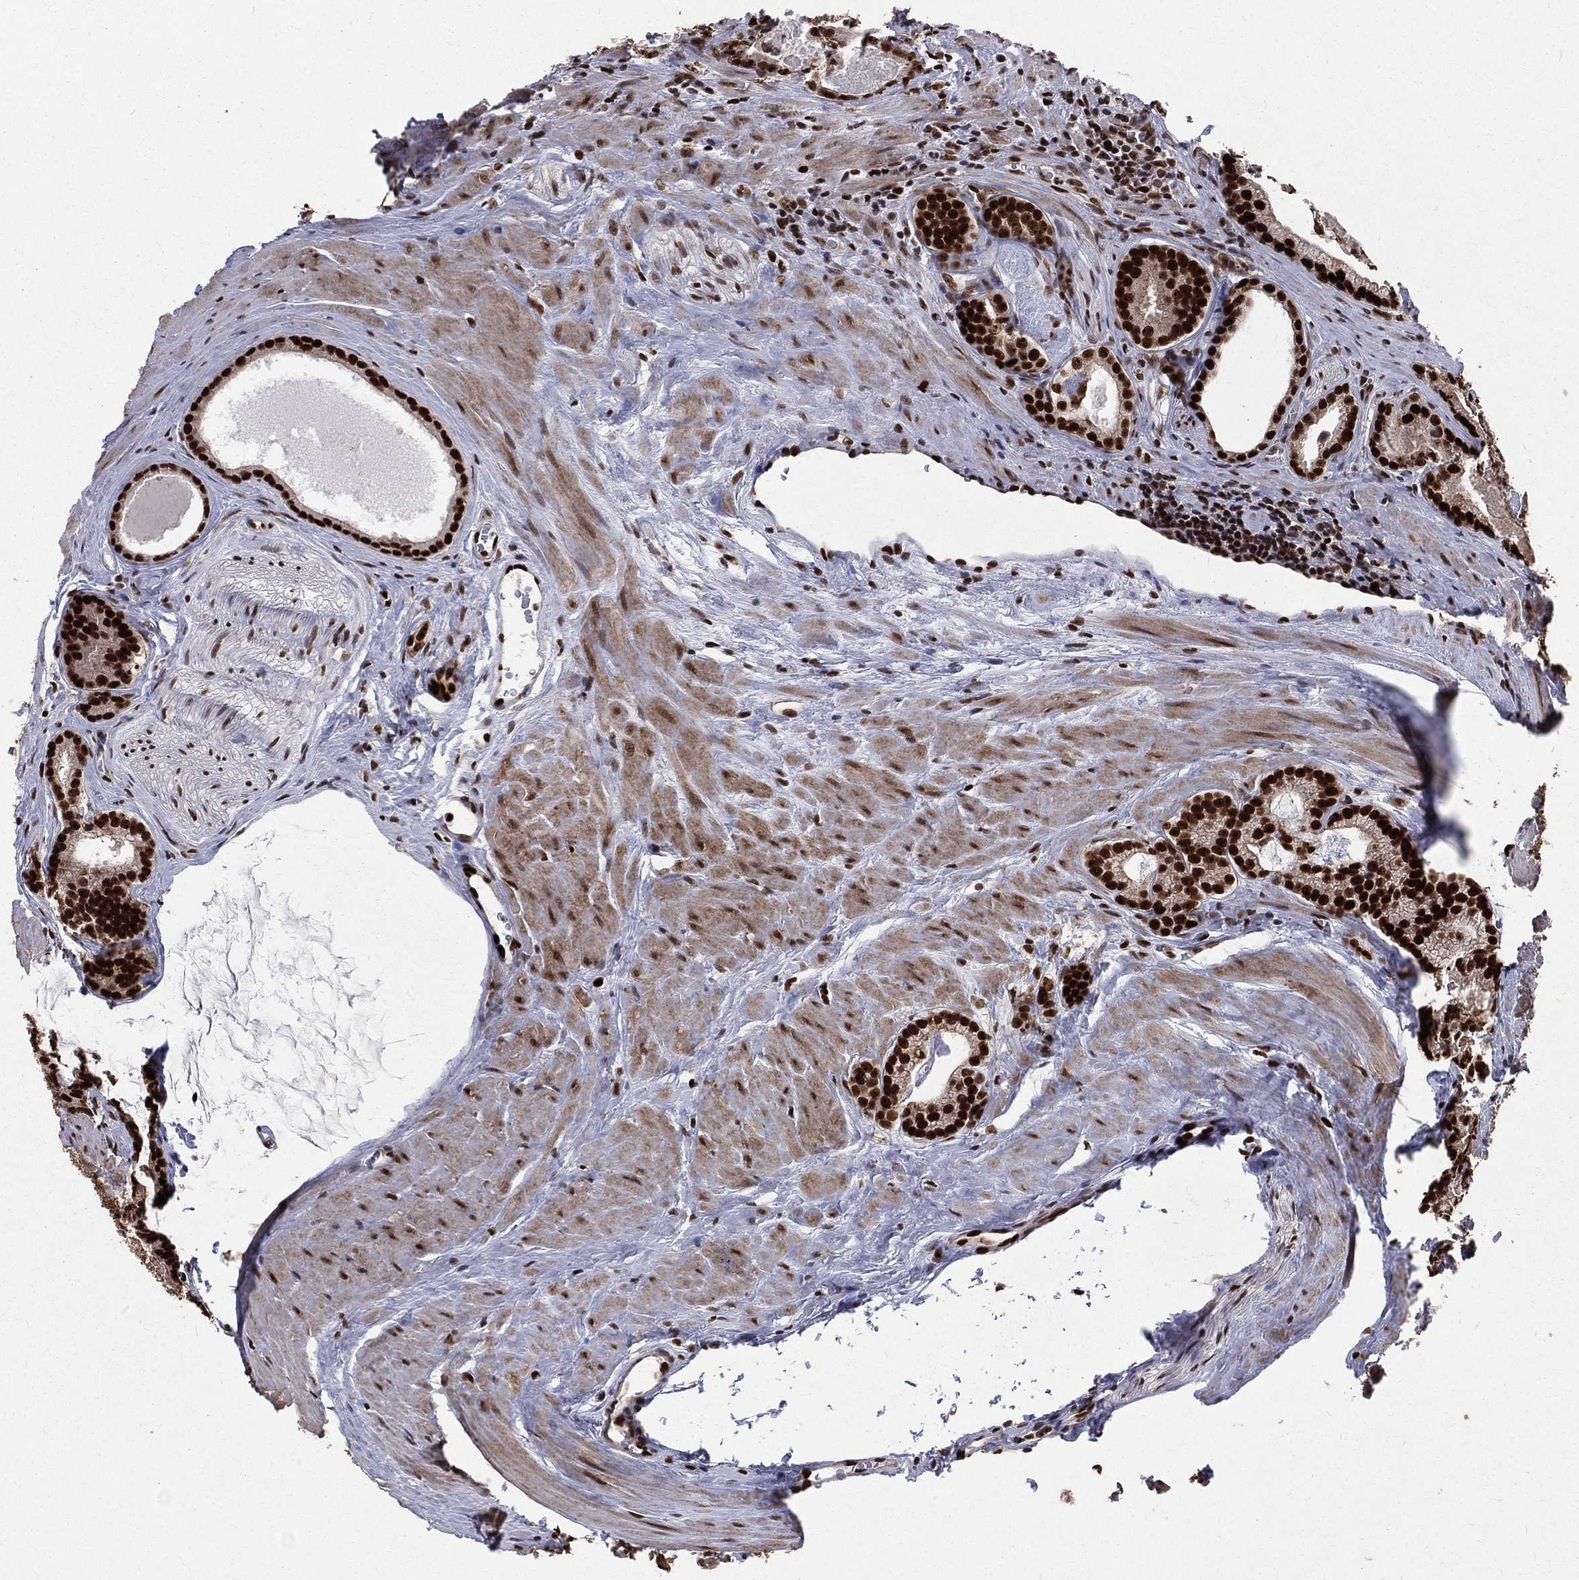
{"staining": {"intensity": "strong", "quantity": ">75%", "location": "nuclear"}, "tissue": "prostate cancer", "cell_type": "Tumor cells", "image_type": "cancer", "snomed": [{"axis": "morphology", "description": "Adenocarcinoma, NOS"}, {"axis": "topography", "description": "Prostate"}], "caption": "Prostate cancer tissue shows strong nuclear expression in about >75% of tumor cells", "gene": "POLB", "patient": {"sex": "male", "age": 61}}